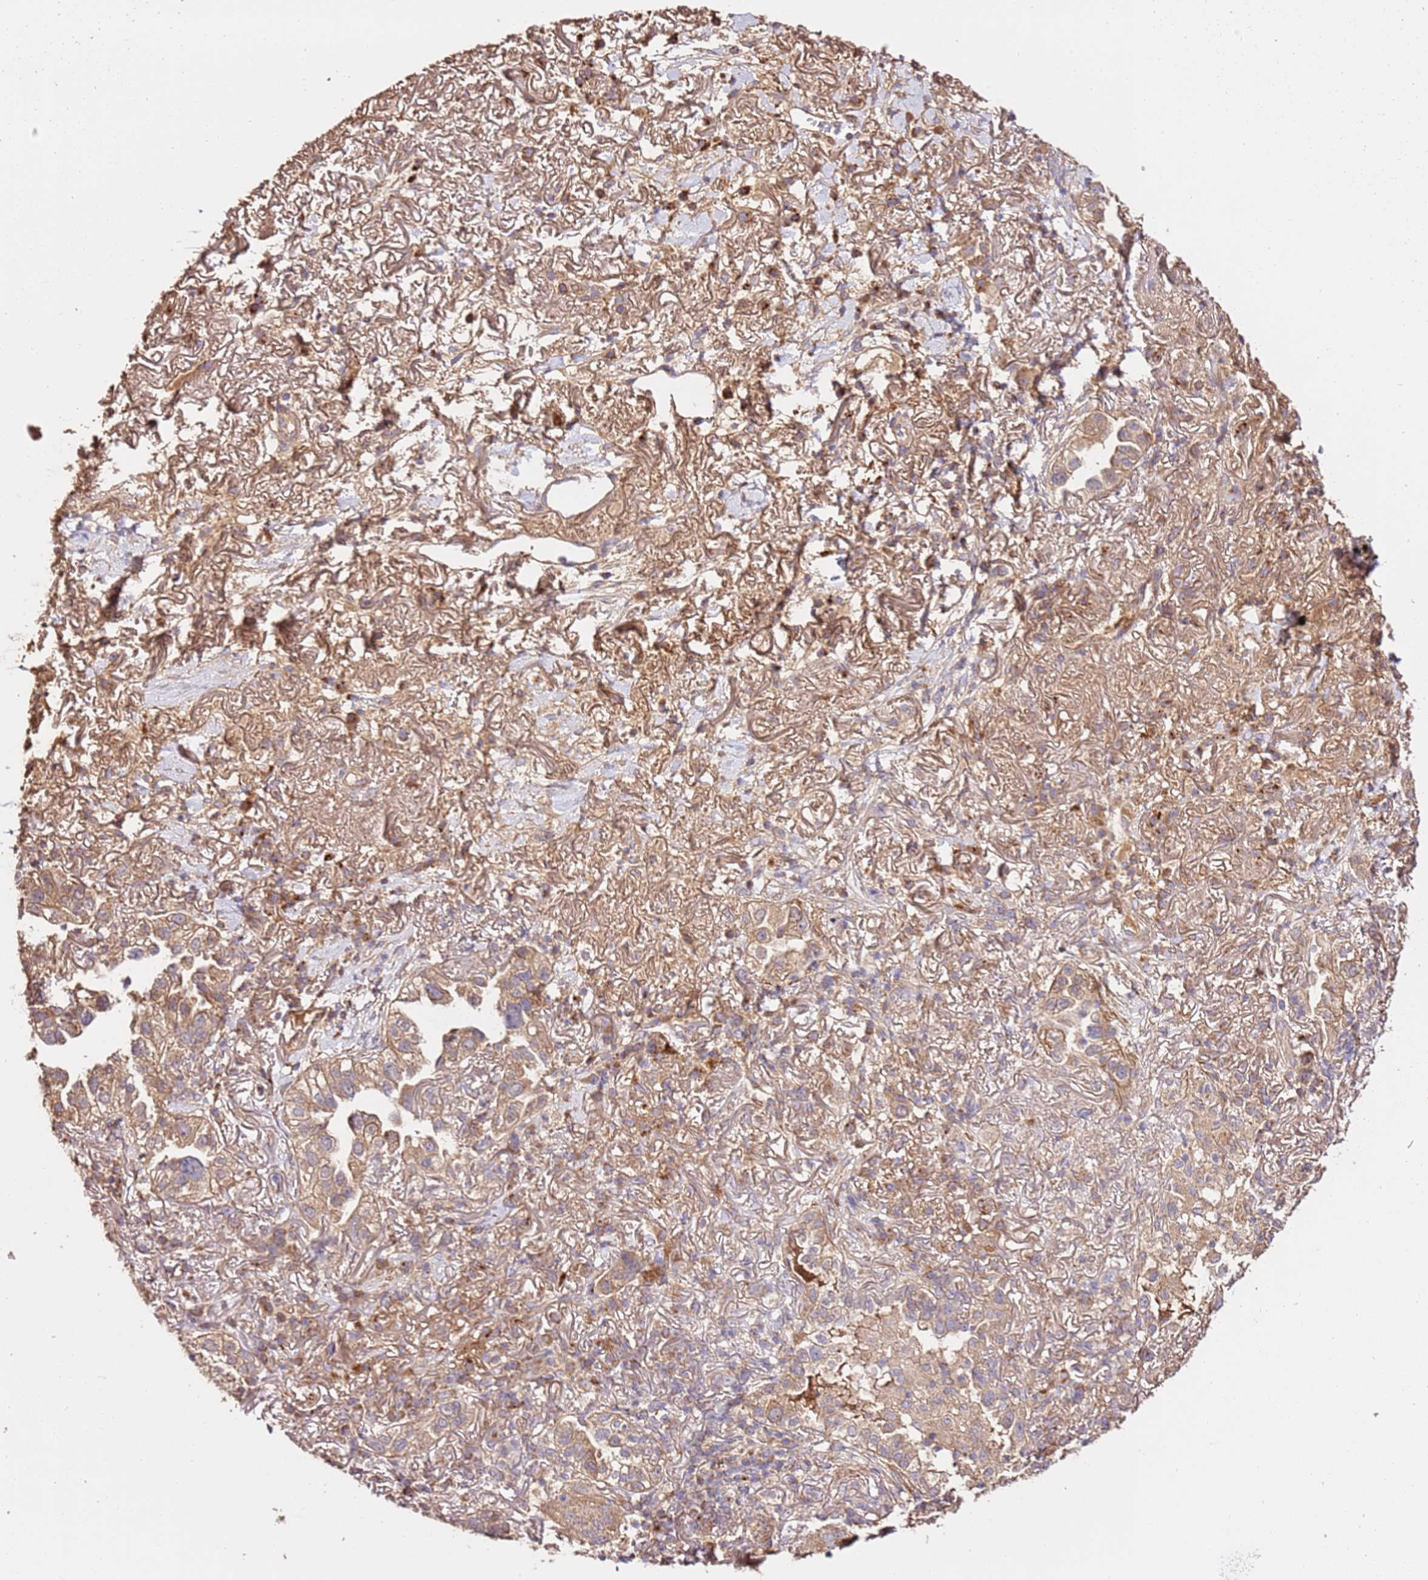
{"staining": {"intensity": "weak", "quantity": "25%-75%", "location": "cytoplasmic/membranous"}, "tissue": "lung cancer", "cell_type": "Tumor cells", "image_type": "cancer", "snomed": [{"axis": "morphology", "description": "Adenocarcinoma, NOS"}, {"axis": "topography", "description": "Lung"}], "caption": "DAB (3,3'-diaminobenzidine) immunohistochemical staining of lung cancer shows weak cytoplasmic/membranous protein positivity in approximately 25%-75% of tumor cells. The staining was performed using DAB (3,3'-diaminobenzidine), with brown indicating positive protein expression. Nuclei are stained blue with hematoxylin.", "gene": "CEP55", "patient": {"sex": "female", "age": 69}}